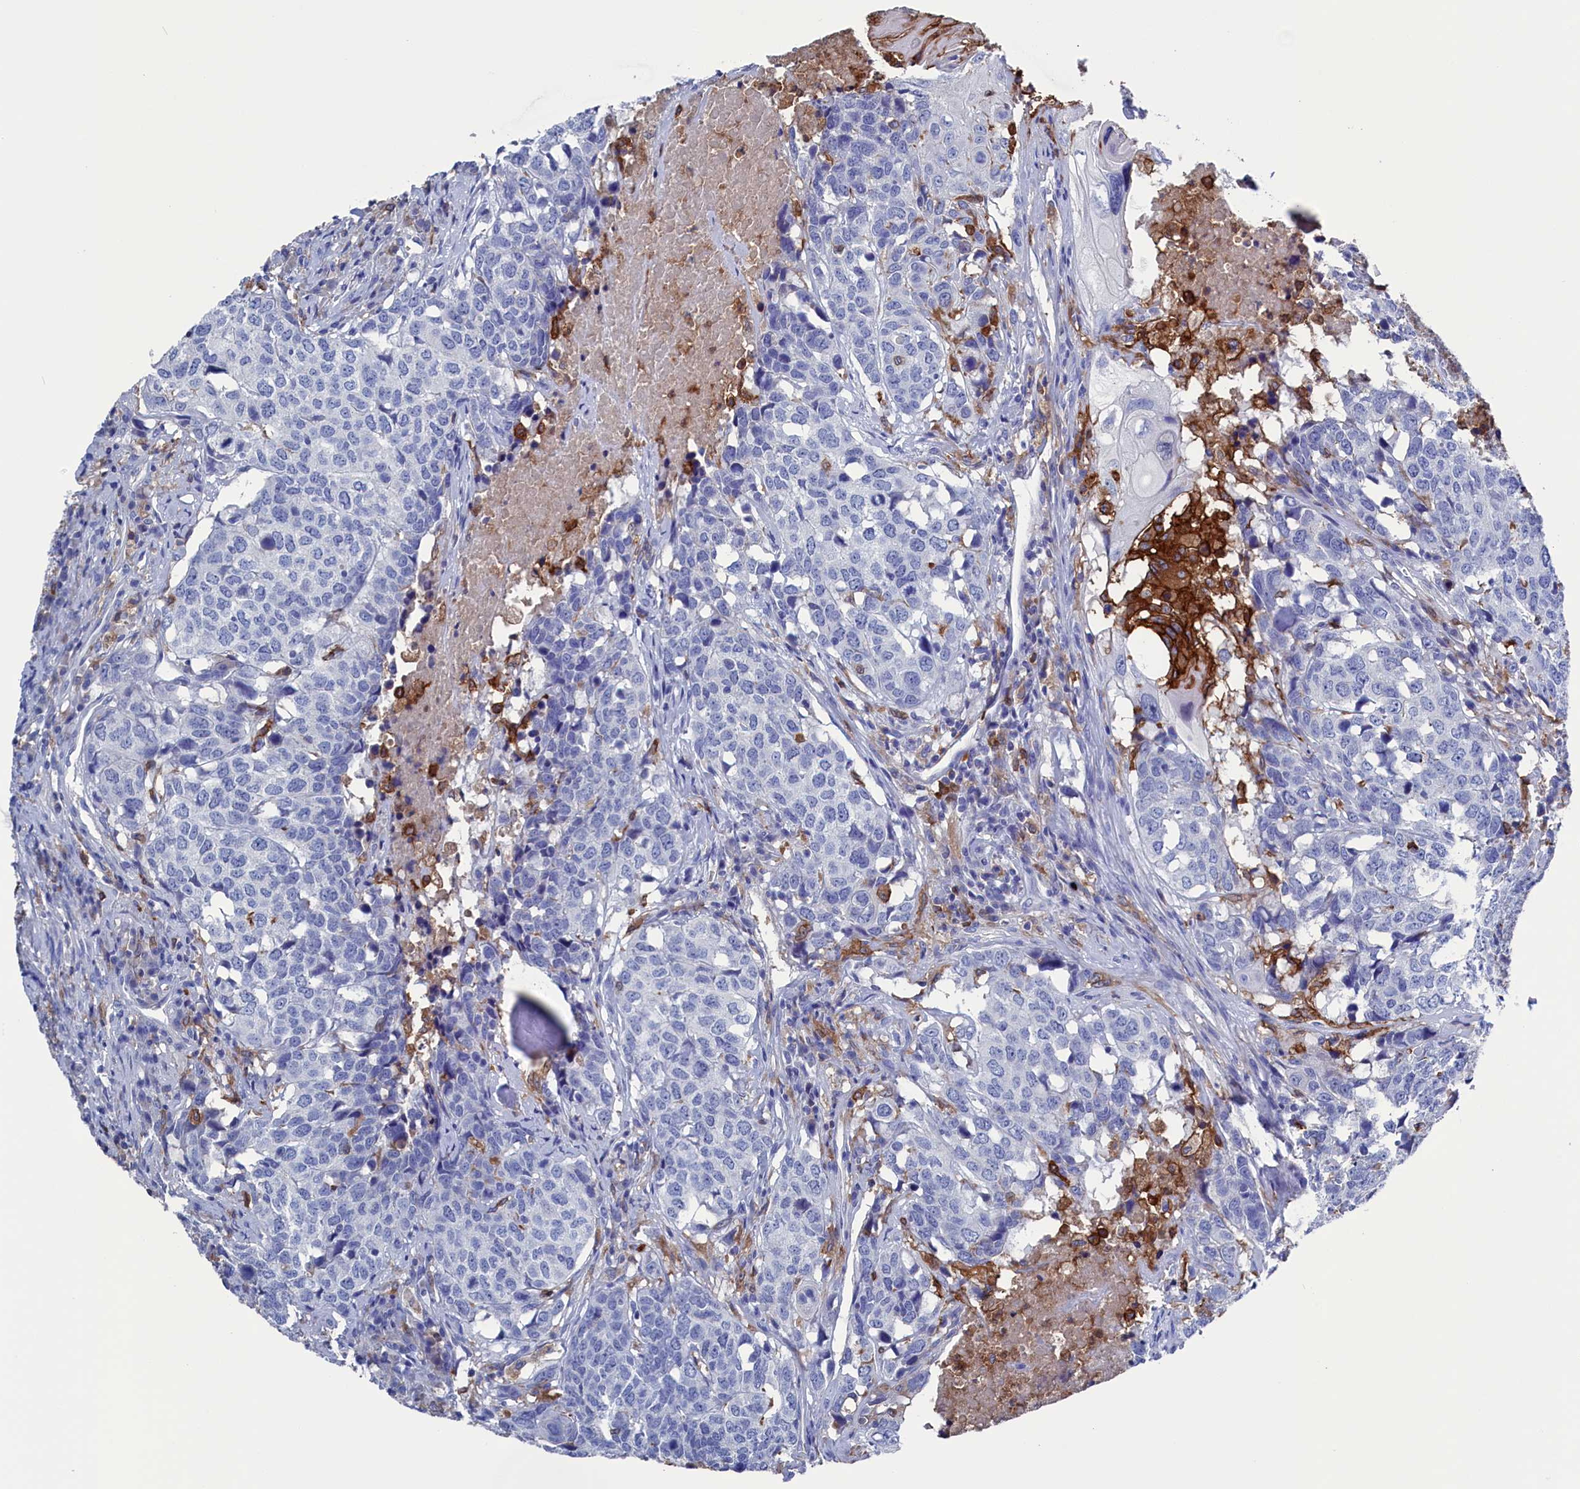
{"staining": {"intensity": "negative", "quantity": "none", "location": "none"}, "tissue": "head and neck cancer", "cell_type": "Tumor cells", "image_type": "cancer", "snomed": [{"axis": "morphology", "description": "Squamous cell carcinoma, NOS"}, {"axis": "topography", "description": "Head-Neck"}], "caption": "Histopathology image shows no significant protein staining in tumor cells of squamous cell carcinoma (head and neck).", "gene": "TYROBP", "patient": {"sex": "male", "age": 66}}